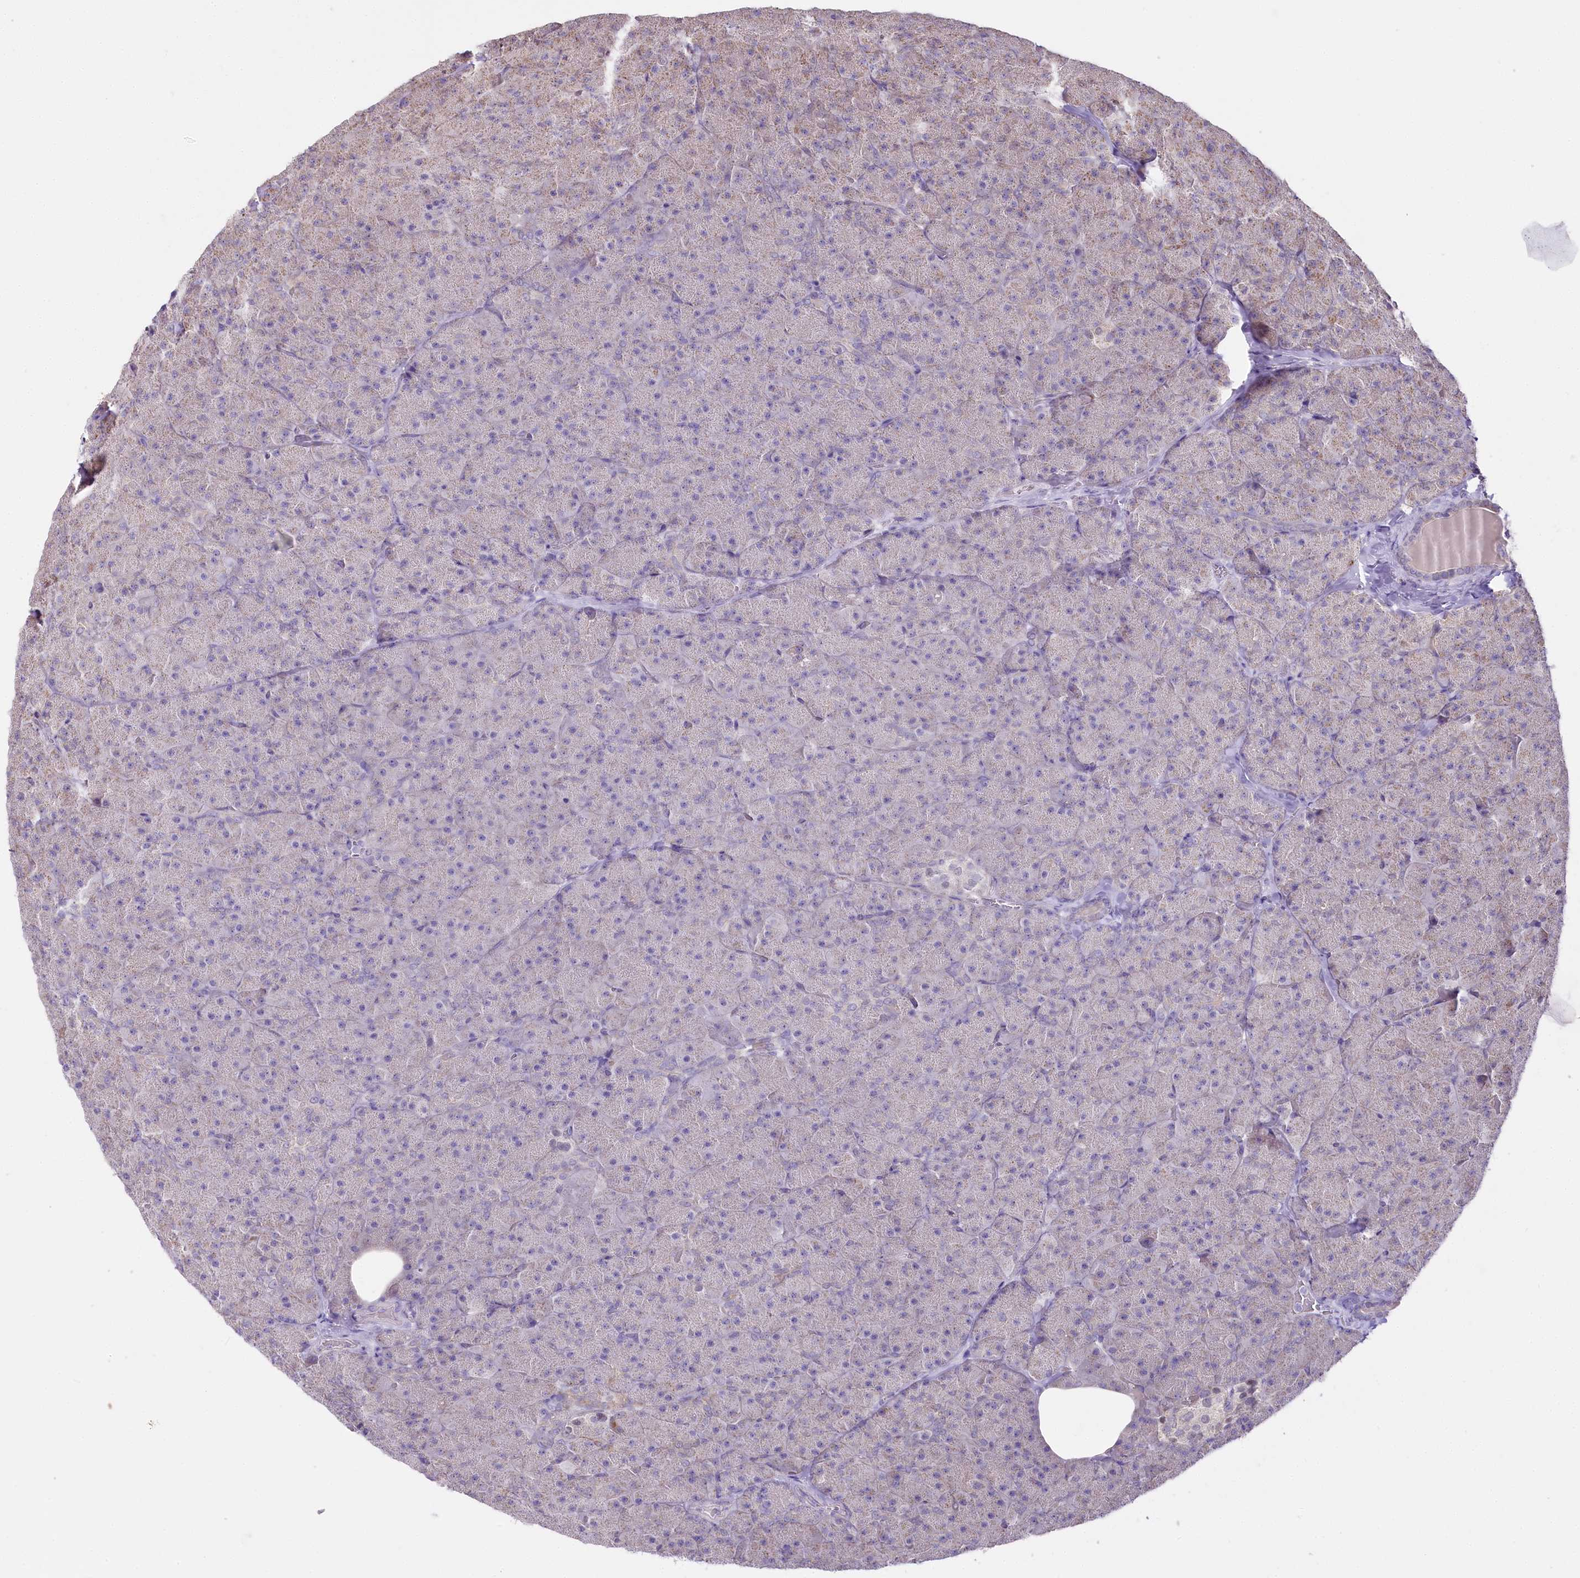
{"staining": {"intensity": "moderate", "quantity": "<25%", "location": "cytoplasmic/membranous"}, "tissue": "pancreas", "cell_type": "Exocrine glandular cells", "image_type": "normal", "snomed": [{"axis": "morphology", "description": "Normal tissue, NOS"}, {"axis": "topography", "description": "Pancreas"}], "caption": "Immunohistochemical staining of unremarkable human pancreas demonstrates <25% levels of moderate cytoplasmic/membranous protein staining in approximately <25% of exocrine glandular cells. (Brightfield microscopy of DAB IHC at high magnification).", "gene": "ZNF226", "patient": {"sex": "male", "age": 36}}